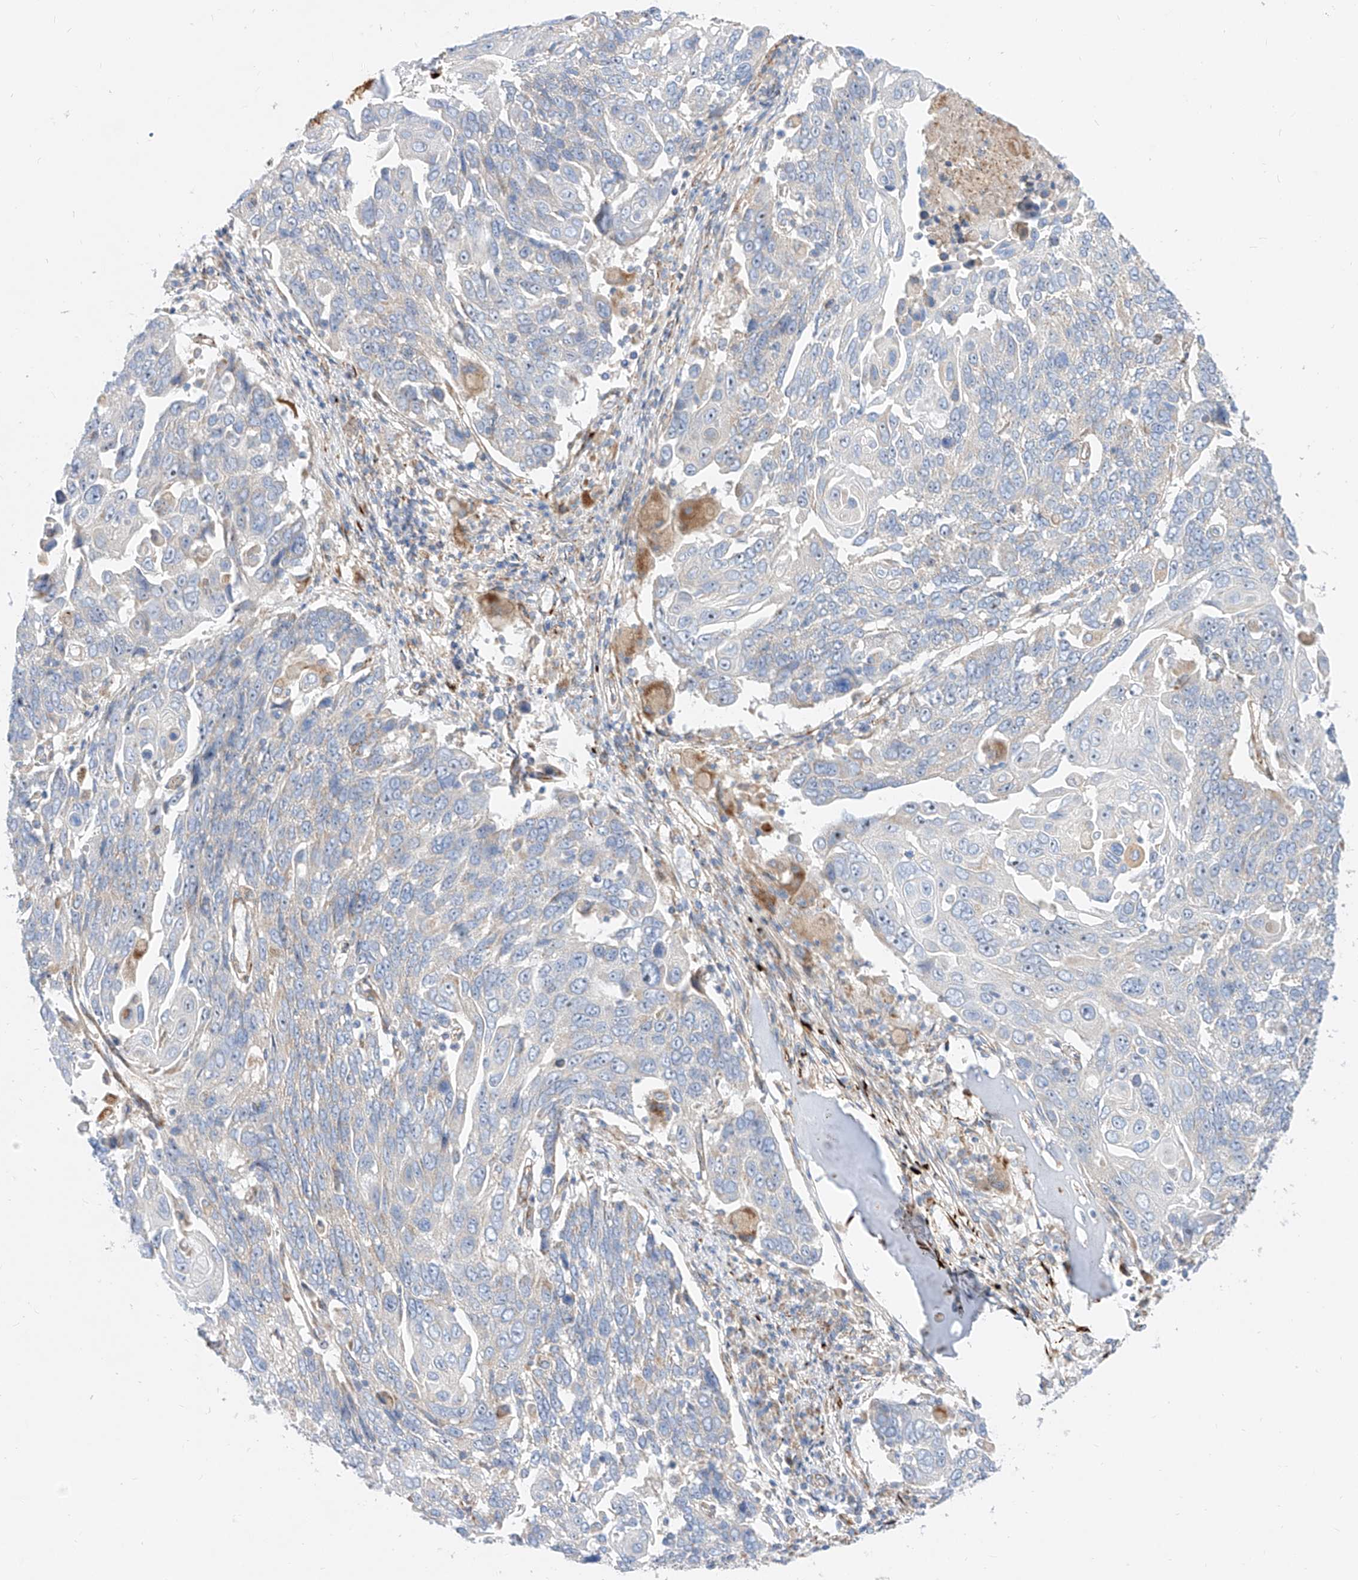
{"staining": {"intensity": "negative", "quantity": "none", "location": "none"}, "tissue": "lung cancer", "cell_type": "Tumor cells", "image_type": "cancer", "snomed": [{"axis": "morphology", "description": "Squamous cell carcinoma, NOS"}, {"axis": "topography", "description": "Lung"}], "caption": "Immunohistochemistry (IHC) of human squamous cell carcinoma (lung) displays no staining in tumor cells.", "gene": "CST9", "patient": {"sex": "male", "age": 66}}